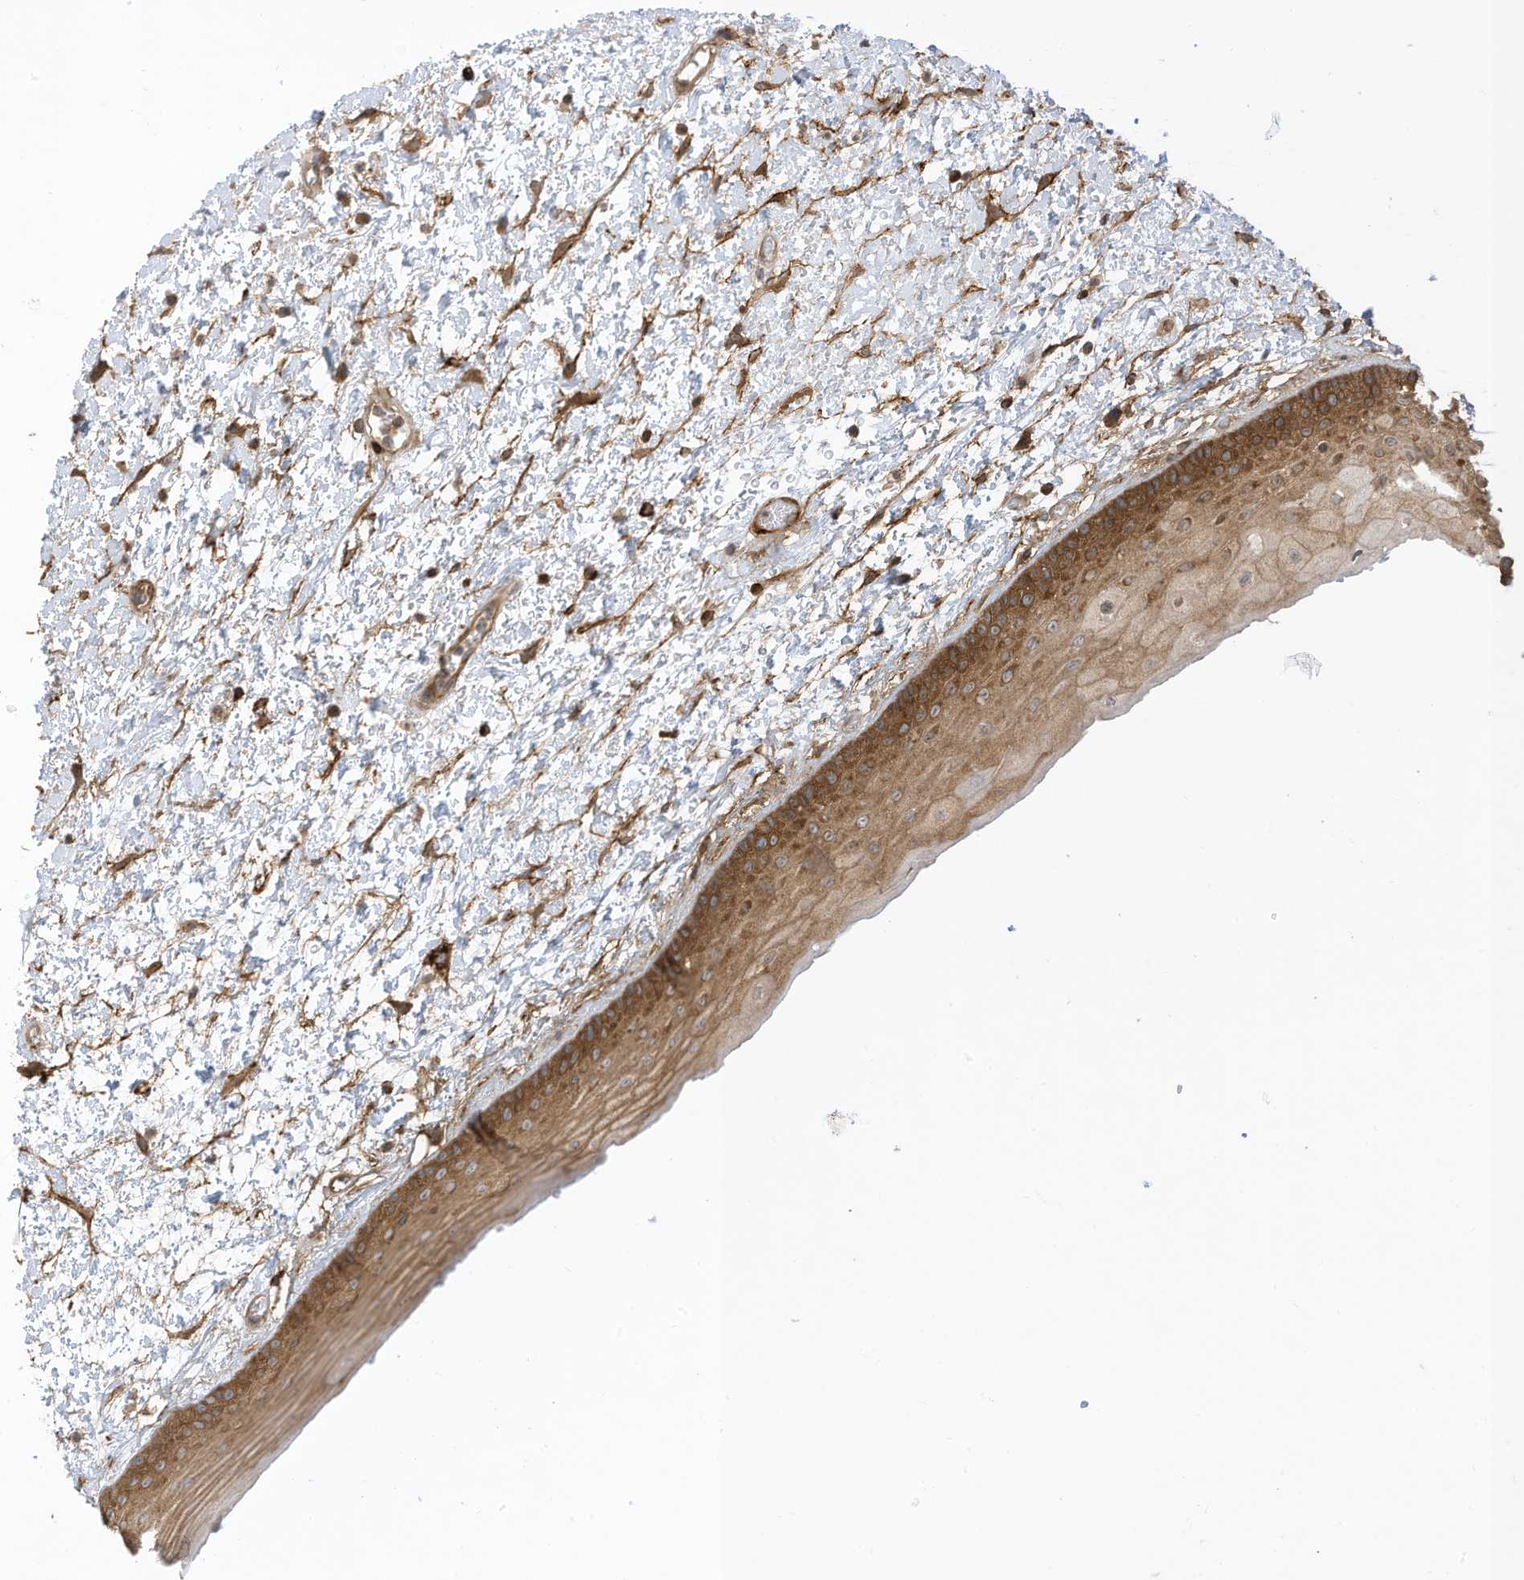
{"staining": {"intensity": "strong", "quantity": "25%-75%", "location": "cytoplasmic/membranous"}, "tissue": "oral mucosa", "cell_type": "Squamous epithelial cells", "image_type": "normal", "snomed": [{"axis": "morphology", "description": "Normal tissue, NOS"}, {"axis": "topography", "description": "Oral tissue"}], "caption": "Immunohistochemistry (IHC) staining of normal oral mucosa, which demonstrates high levels of strong cytoplasmic/membranous positivity in about 25%-75% of squamous epithelial cells indicating strong cytoplasmic/membranous protein expression. The staining was performed using DAB (brown) for protein detection and nuclei were counterstained in hematoxylin (blue).", "gene": "REPS1", "patient": {"sex": "female", "age": 76}}